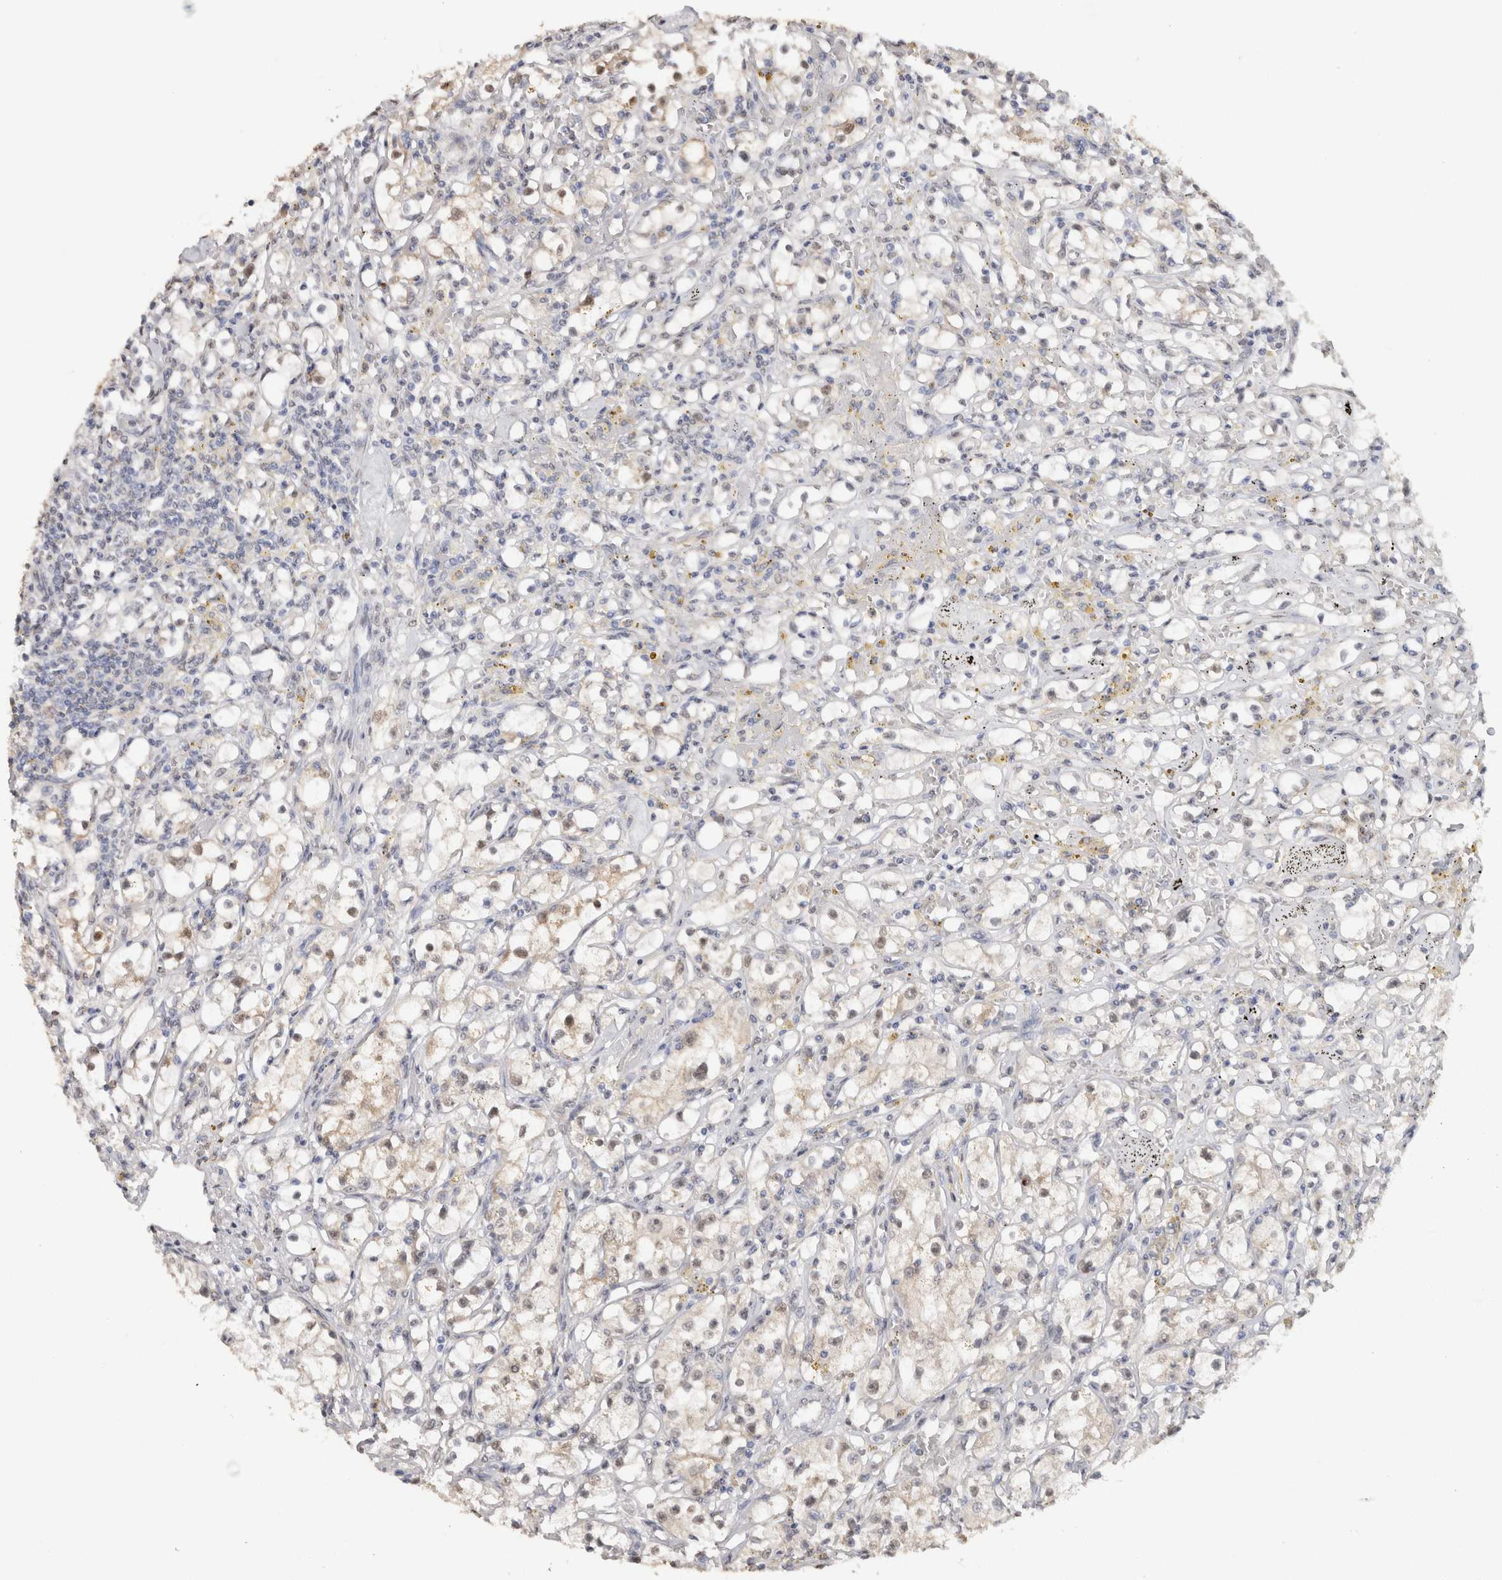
{"staining": {"intensity": "negative", "quantity": "none", "location": "none"}, "tissue": "renal cancer", "cell_type": "Tumor cells", "image_type": "cancer", "snomed": [{"axis": "morphology", "description": "Adenocarcinoma, NOS"}, {"axis": "topography", "description": "Kidney"}], "caption": "A photomicrograph of renal cancer stained for a protein displays no brown staining in tumor cells. (DAB immunohistochemistry (IHC) visualized using brightfield microscopy, high magnification).", "gene": "LGALS2", "patient": {"sex": "male", "age": 56}}